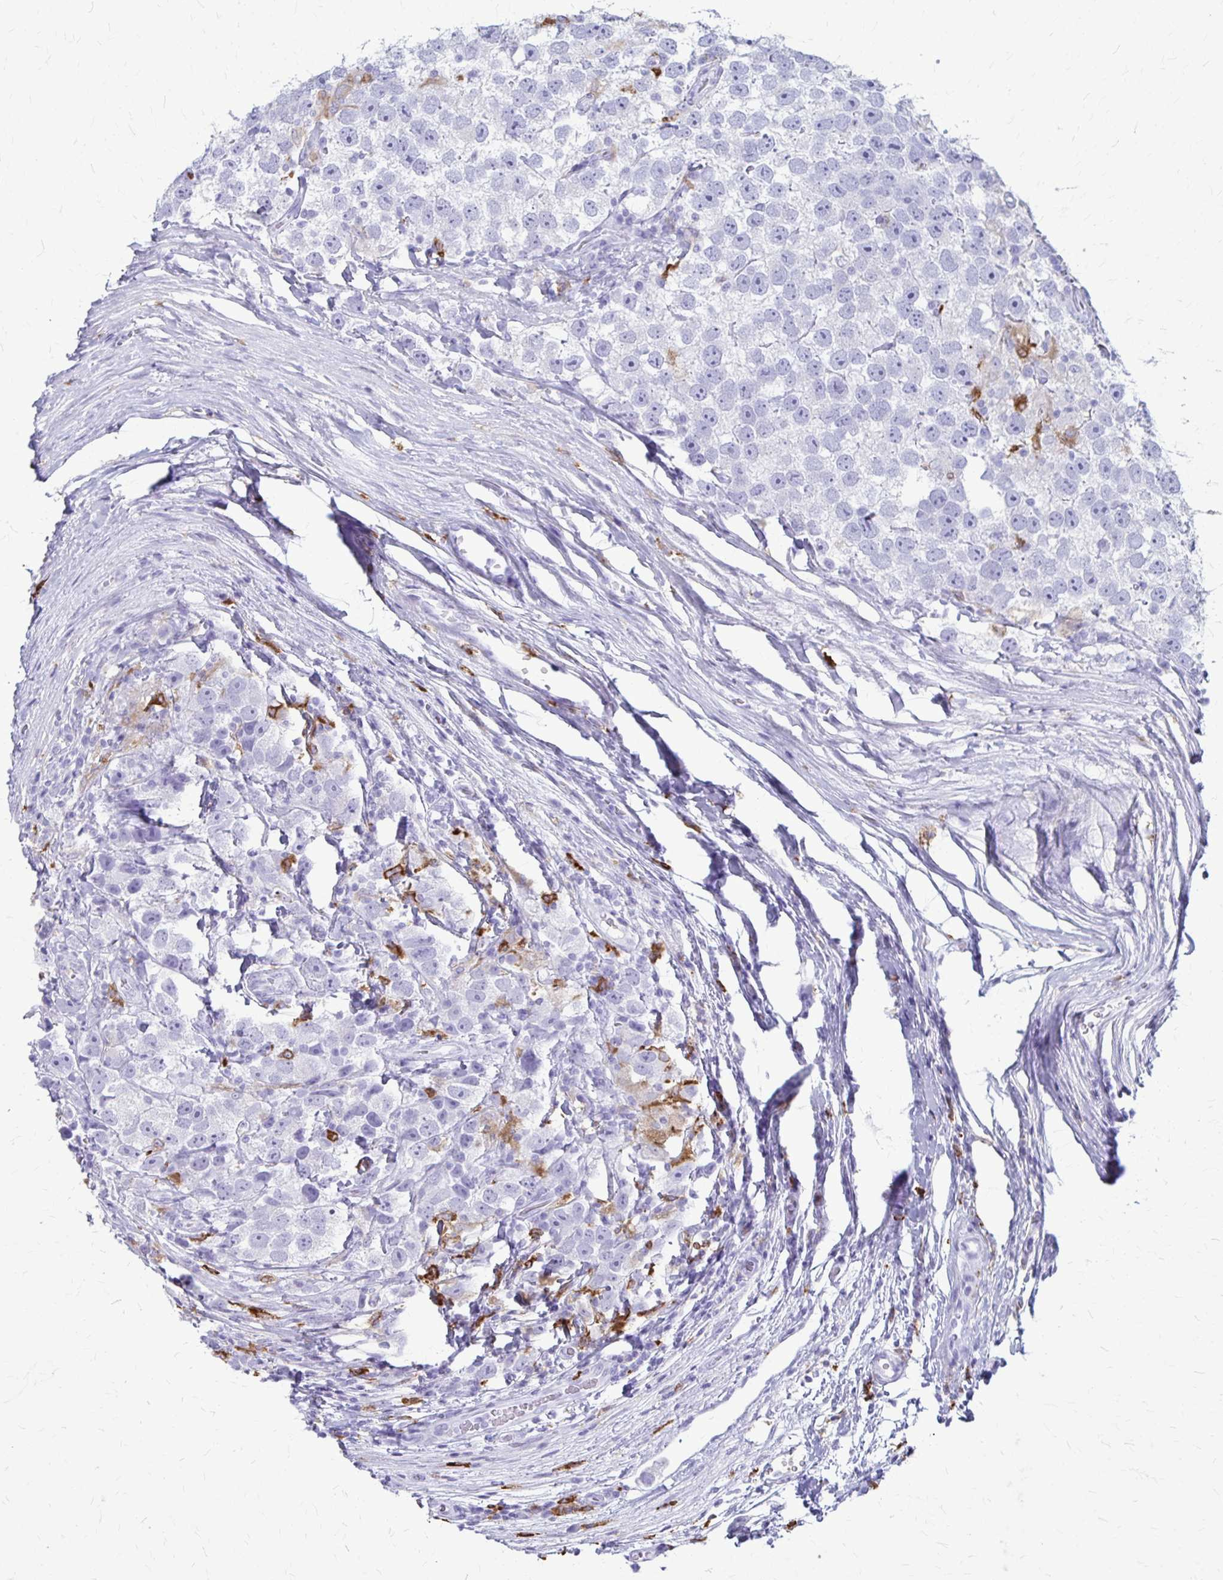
{"staining": {"intensity": "negative", "quantity": "none", "location": "none"}, "tissue": "testis cancer", "cell_type": "Tumor cells", "image_type": "cancer", "snomed": [{"axis": "morphology", "description": "Seminoma, NOS"}, {"axis": "topography", "description": "Testis"}], "caption": "A photomicrograph of human testis cancer is negative for staining in tumor cells.", "gene": "RTN1", "patient": {"sex": "male", "age": 26}}